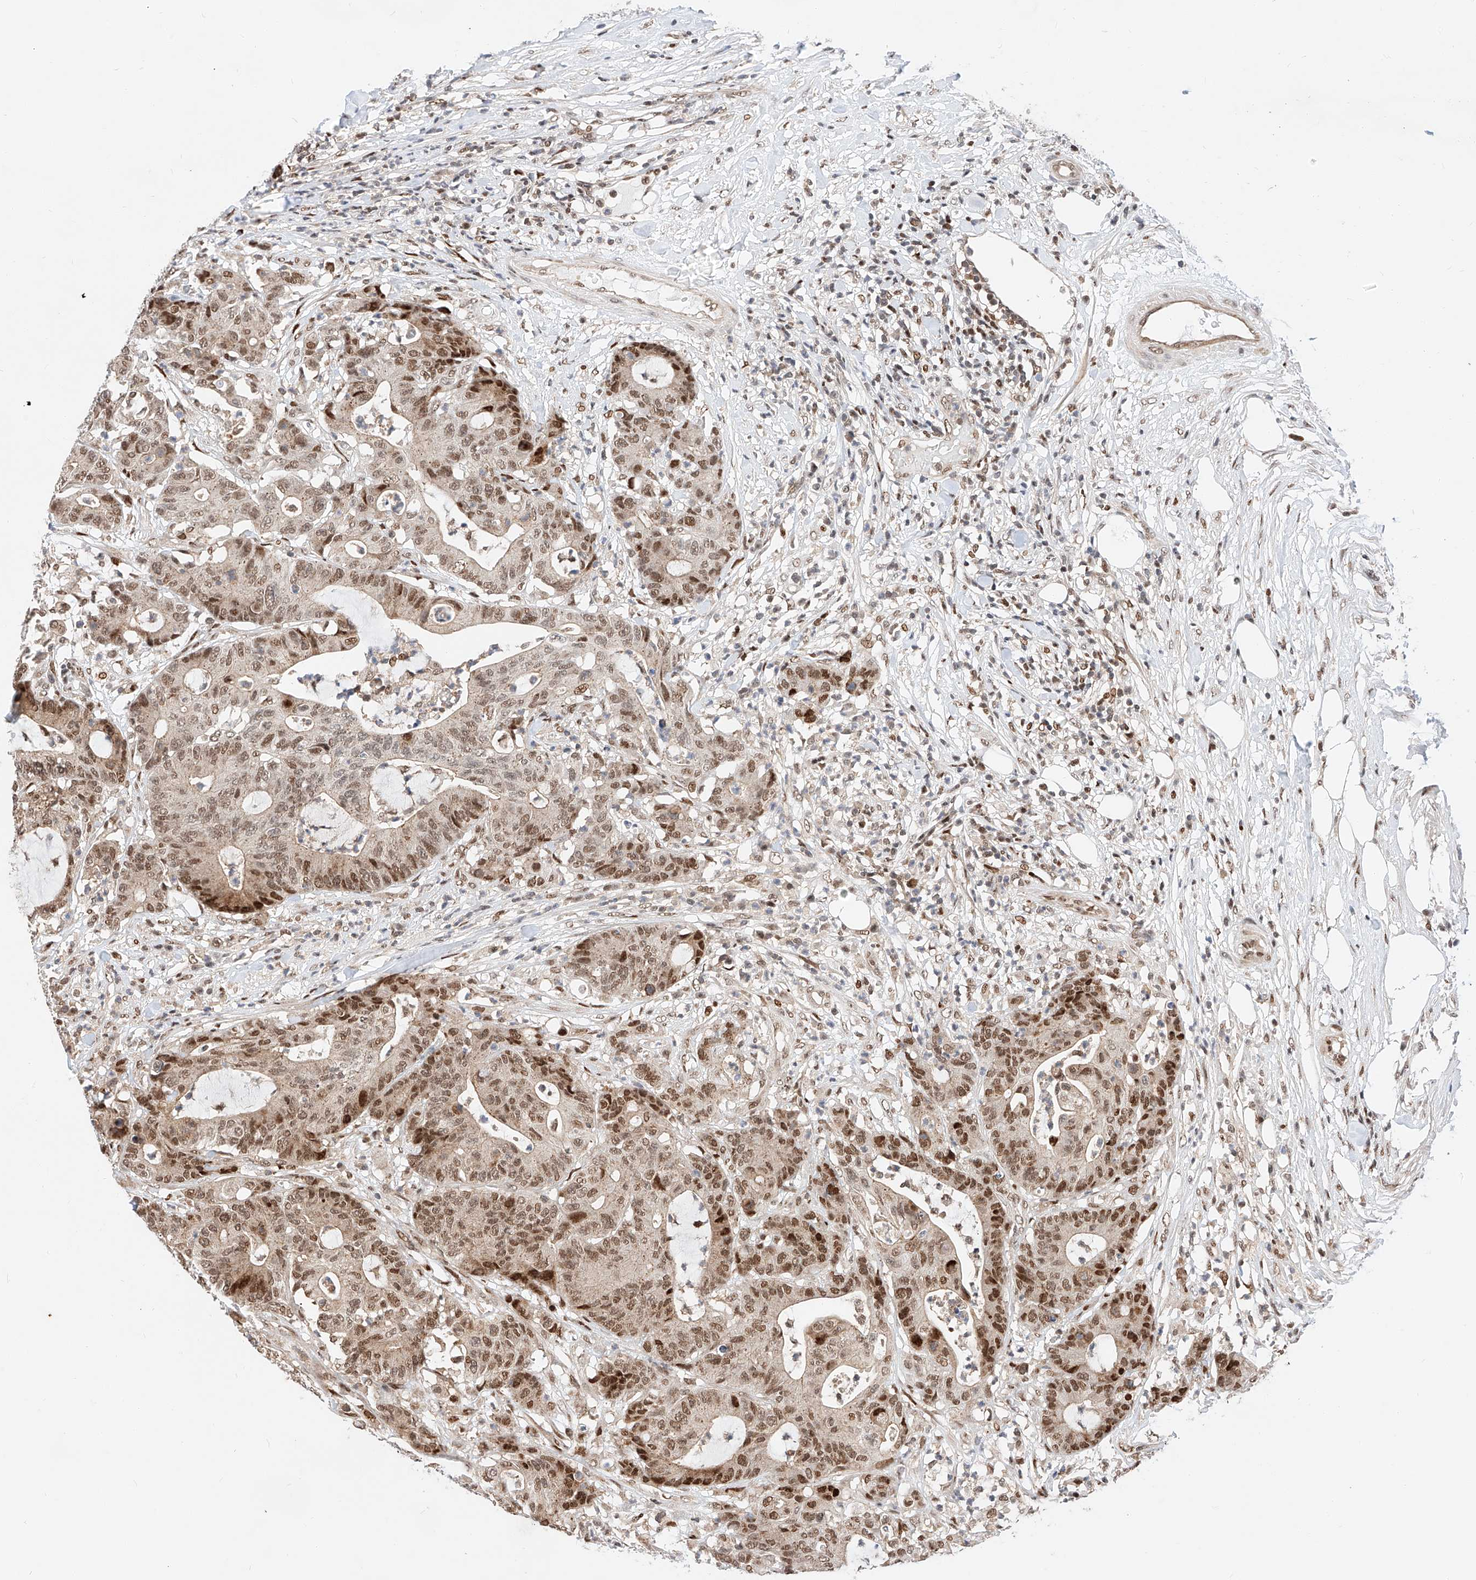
{"staining": {"intensity": "moderate", "quantity": ">75%", "location": "nuclear"}, "tissue": "colorectal cancer", "cell_type": "Tumor cells", "image_type": "cancer", "snomed": [{"axis": "morphology", "description": "Adenocarcinoma, NOS"}, {"axis": "topography", "description": "Colon"}], "caption": "A micrograph of adenocarcinoma (colorectal) stained for a protein demonstrates moderate nuclear brown staining in tumor cells.", "gene": "HDAC9", "patient": {"sex": "female", "age": 84}}